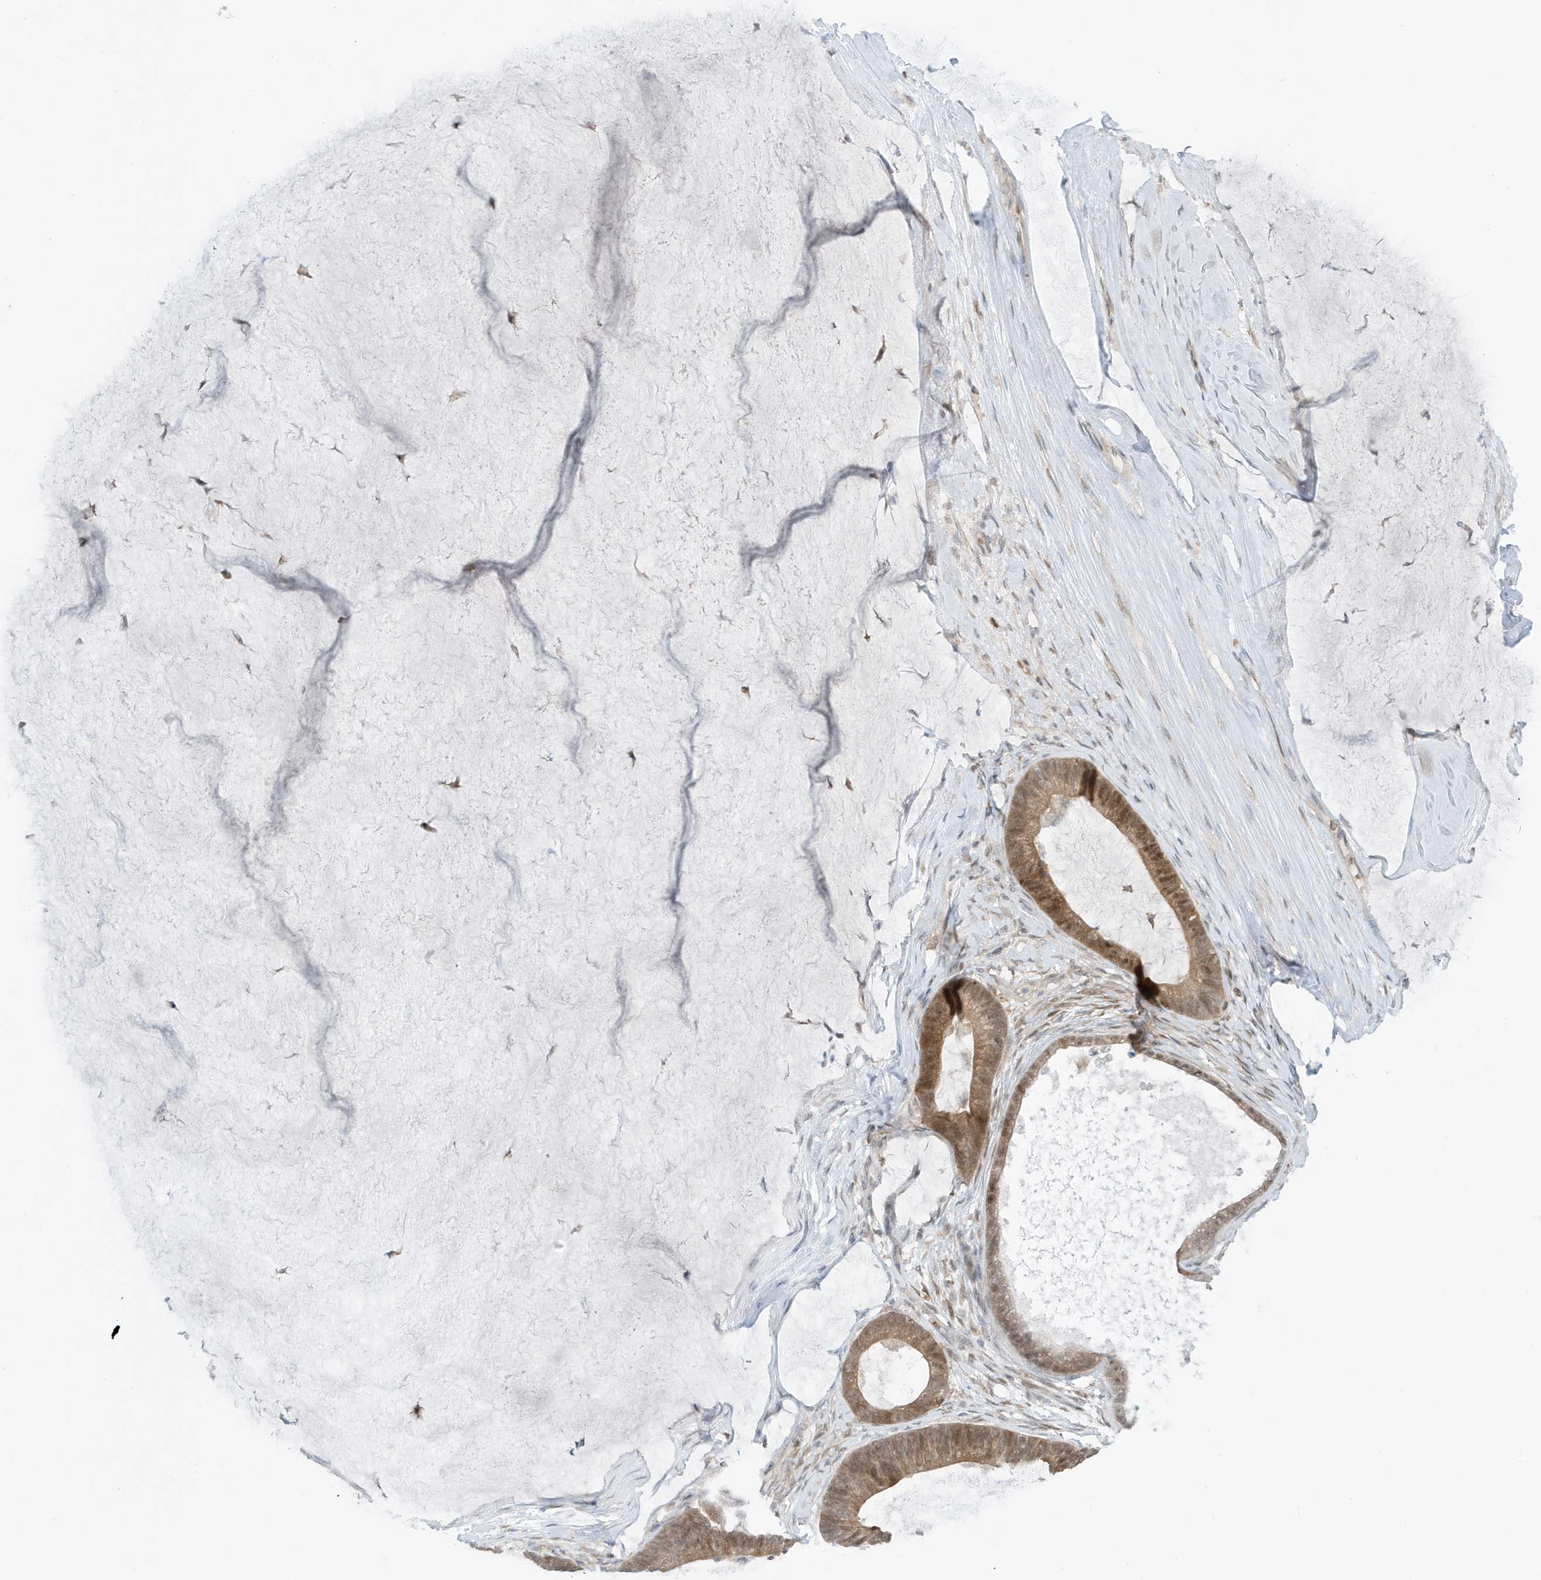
{"staining": {"intensity": "moderate", "quantity": ">75%", "location": "cytoplasmic/membranous,nuclear"}, "tissue": "ovarian cancer", "cell_type": "Tumor cells", "image_type": "cancer", "snomed": [{"axis": "morphology", "description": "Cystadenocarcinoma, mucinous, NOS"}, {"axis": "topography", "description": "Ovary"}], "caption": "Tumor cells exhibit medium levels of moderate cytoplasmic/membranous and nuclear staining in approximately >75% of cells in ovarian cancer.", "gene": "OGA", "patient": {"sex": "female", "age": 61}}